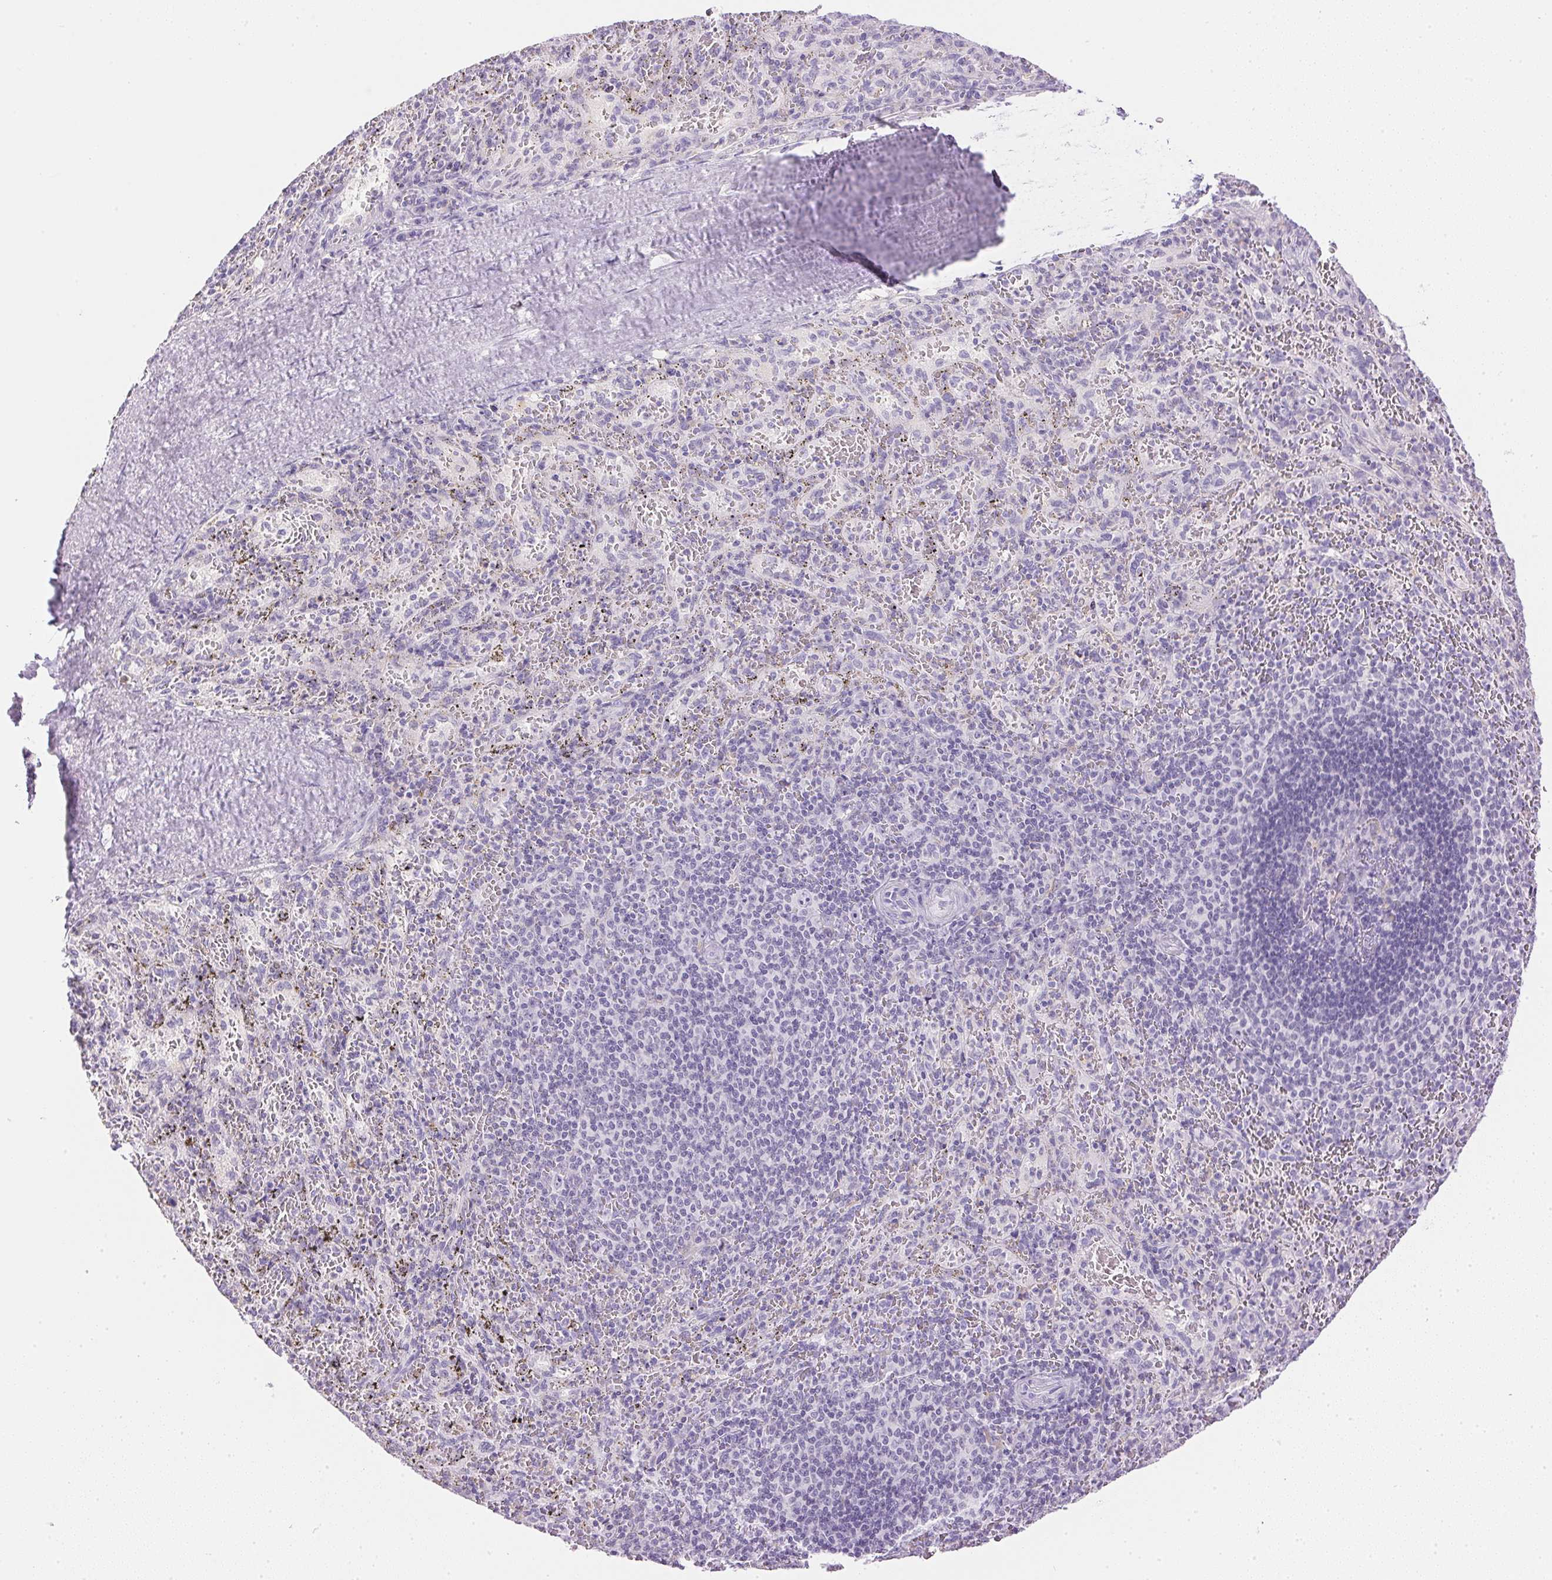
{"staining": {"intensity": "negative", "quantity": "none", "location": "none"}, "tissue": "spleen", "cell_type": "Cells in red pulp", "image_type": "normal", "snomed": [{"axis": "morphology", "description": "Normal tissue, NOS"}, {"axis": "topography", "description": "Spleen"}], "caption": "DAB (3,3'-diaminobenzidine) immunohistochemical staining of benign human spleen displays no significant positivity in cells in red pulp.", "gene": "ATP6V1G3", "patient": {"sex": "male", "age": 57}}